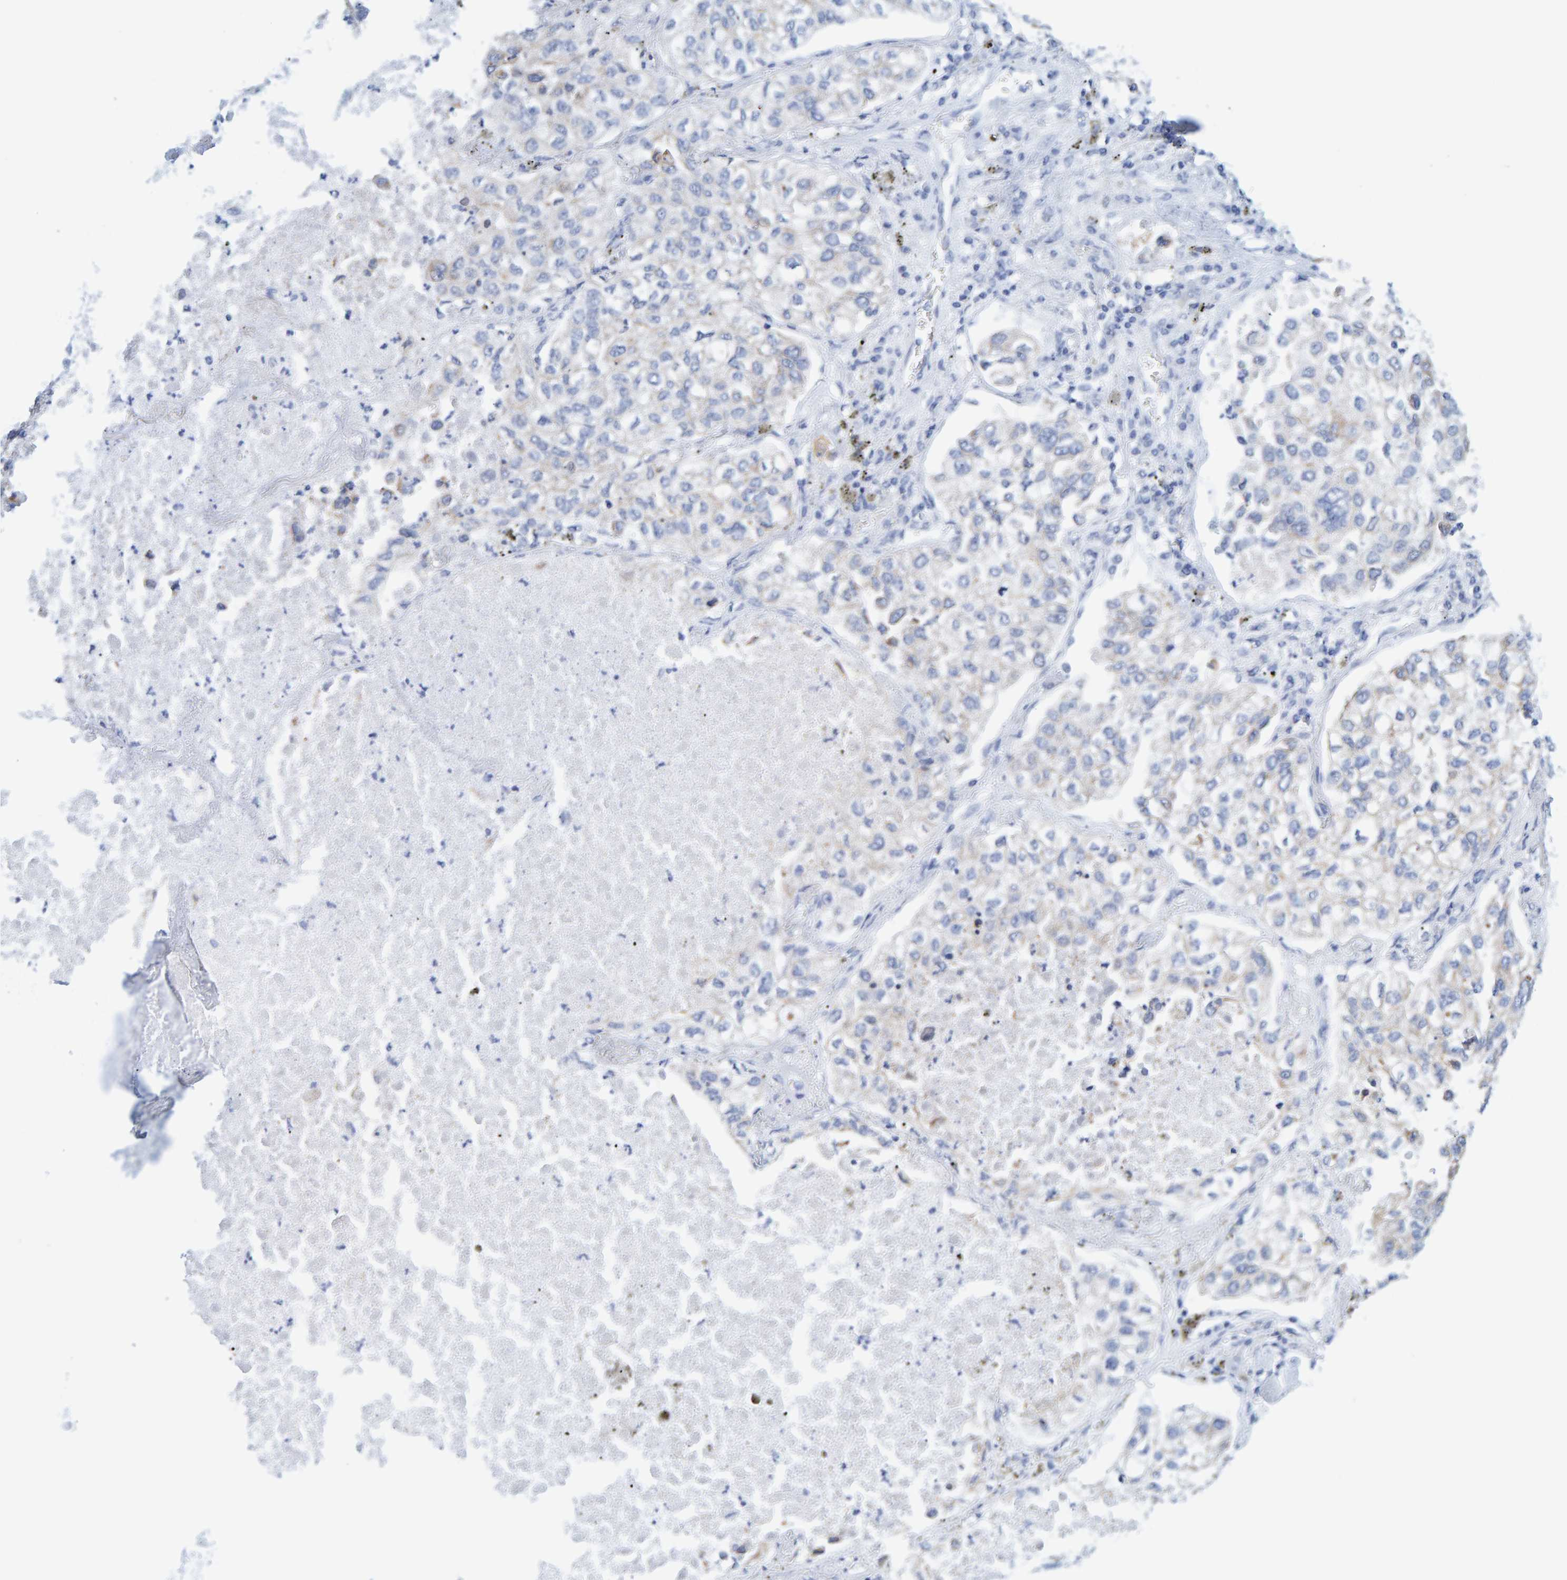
{"staining": {"intensity": "negative", "quantity": "none", "location": "none"}, "tissue": "lung cancer", "cell_type": "Tumor cells", "image_type": "cancer", "snomed": [{"axis": "morphology", "description": "Inflammation, NOS"}, {"axis": "morphology", "description": "Adenocarcinoma, NOS"}, {"axis": "topography", "description": "Lung"}], "caption": "DAB (3,3'-diaminobenzidine) immunohistochemical staining of lung cancer demonstrates no significant positivity in tumor cells.", "gene": "JAKMIP3", "patient": {"sex": "male", "age": 63}}